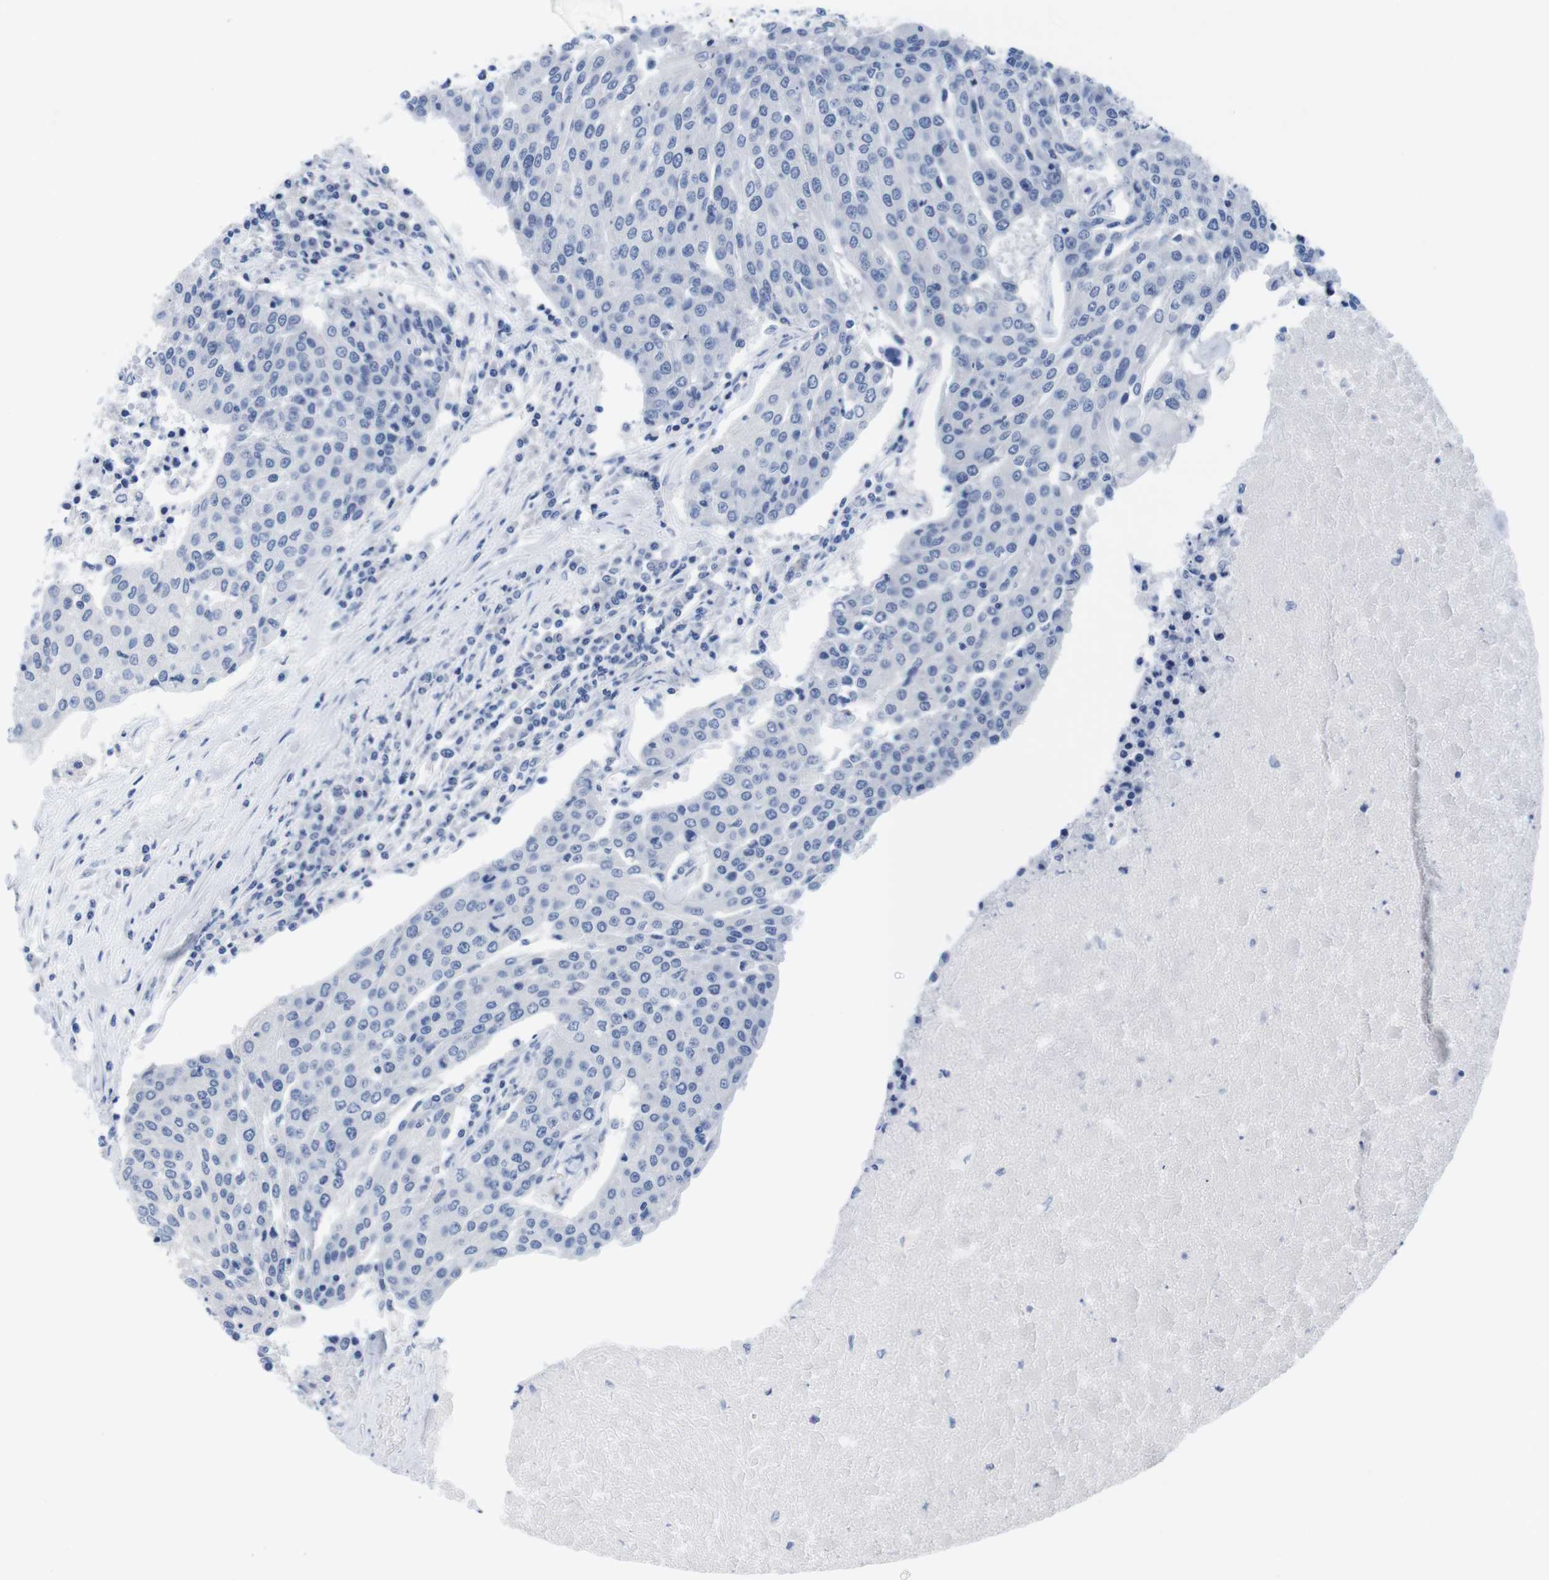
{"staining": {"intensity": "negative", "quantity": "none", "location": "none"}, "tissue": "urothelial cancer", "cell_type": "Tumor cells", "image_type": "cancer", "snomed": [{"axis": "morphology", "description": "Urothelial carcinoma, High grade"}, {"axis": "topography", "description": "Urinary bladder"}], "caption": "Urothelial carcinoma (high-grade) stained for a protein using immunohistochemistry (IHC) demonstrates no staining tumor cells.", "gene": "MAP6", "patient": {"sex": "female", "age": 85}}